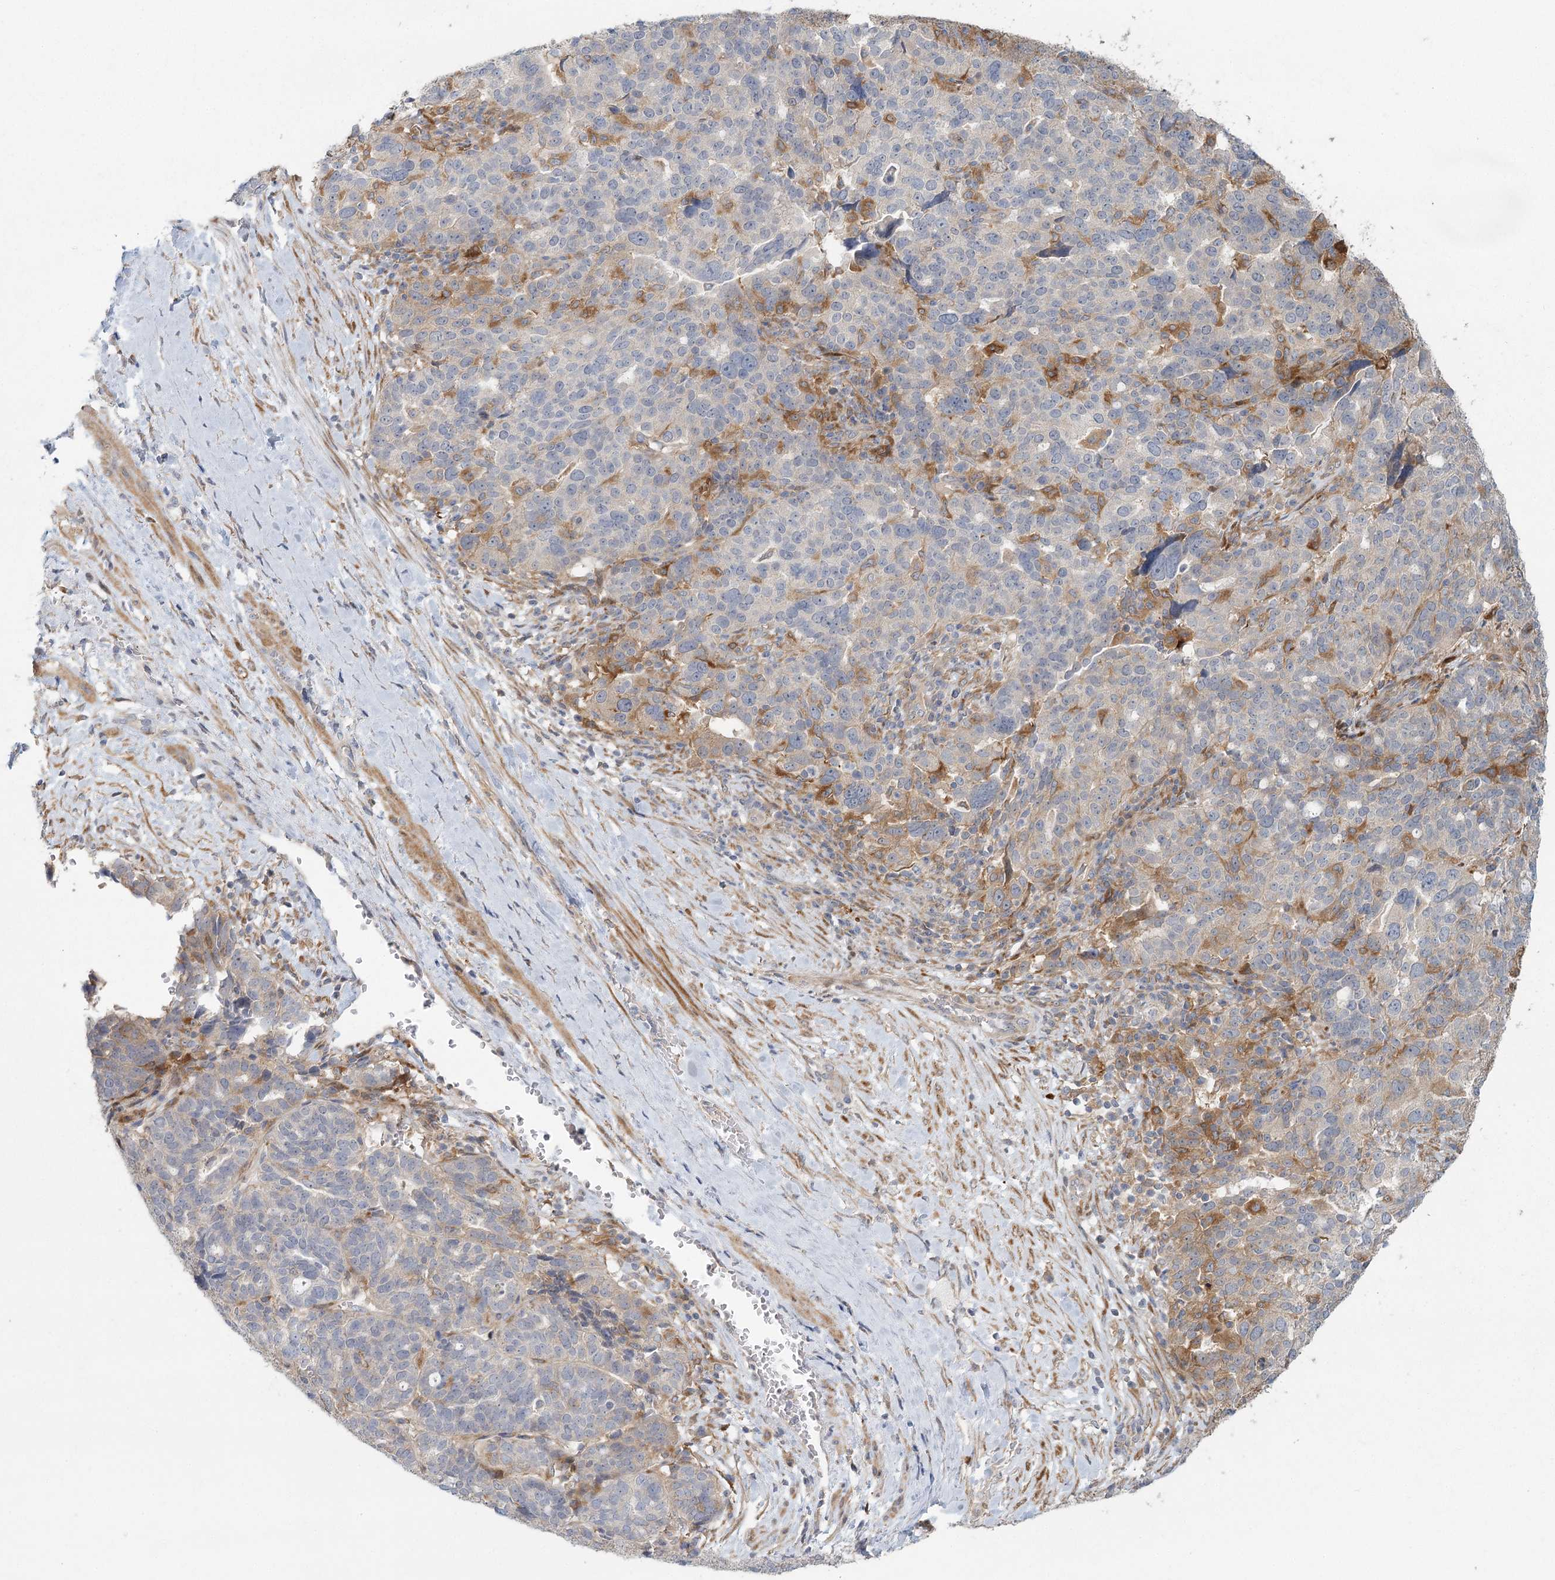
{"staining": {"intensity": "moderate", "quantity": "<25%", "location": "cytoplasmic/membranous"}, "tissue": "ovarian cancer", "cell_type": "Tumor cells", "image_type": "cancer", "snomed": [{"axis": "morphology", "description": "Cystadenocarcinoma, serous, NOS"}, {"axis": "topography", "description": "Ovary"}], "caption": "IHC image of human ovarian cancer stained for a protein (brown), which exhibits low levels of moderate cytoplasmic/membranous staining in about <25% of tumor cells.", "gene": "FAM110C", "patient": {"sex": "female", "age": 59}}